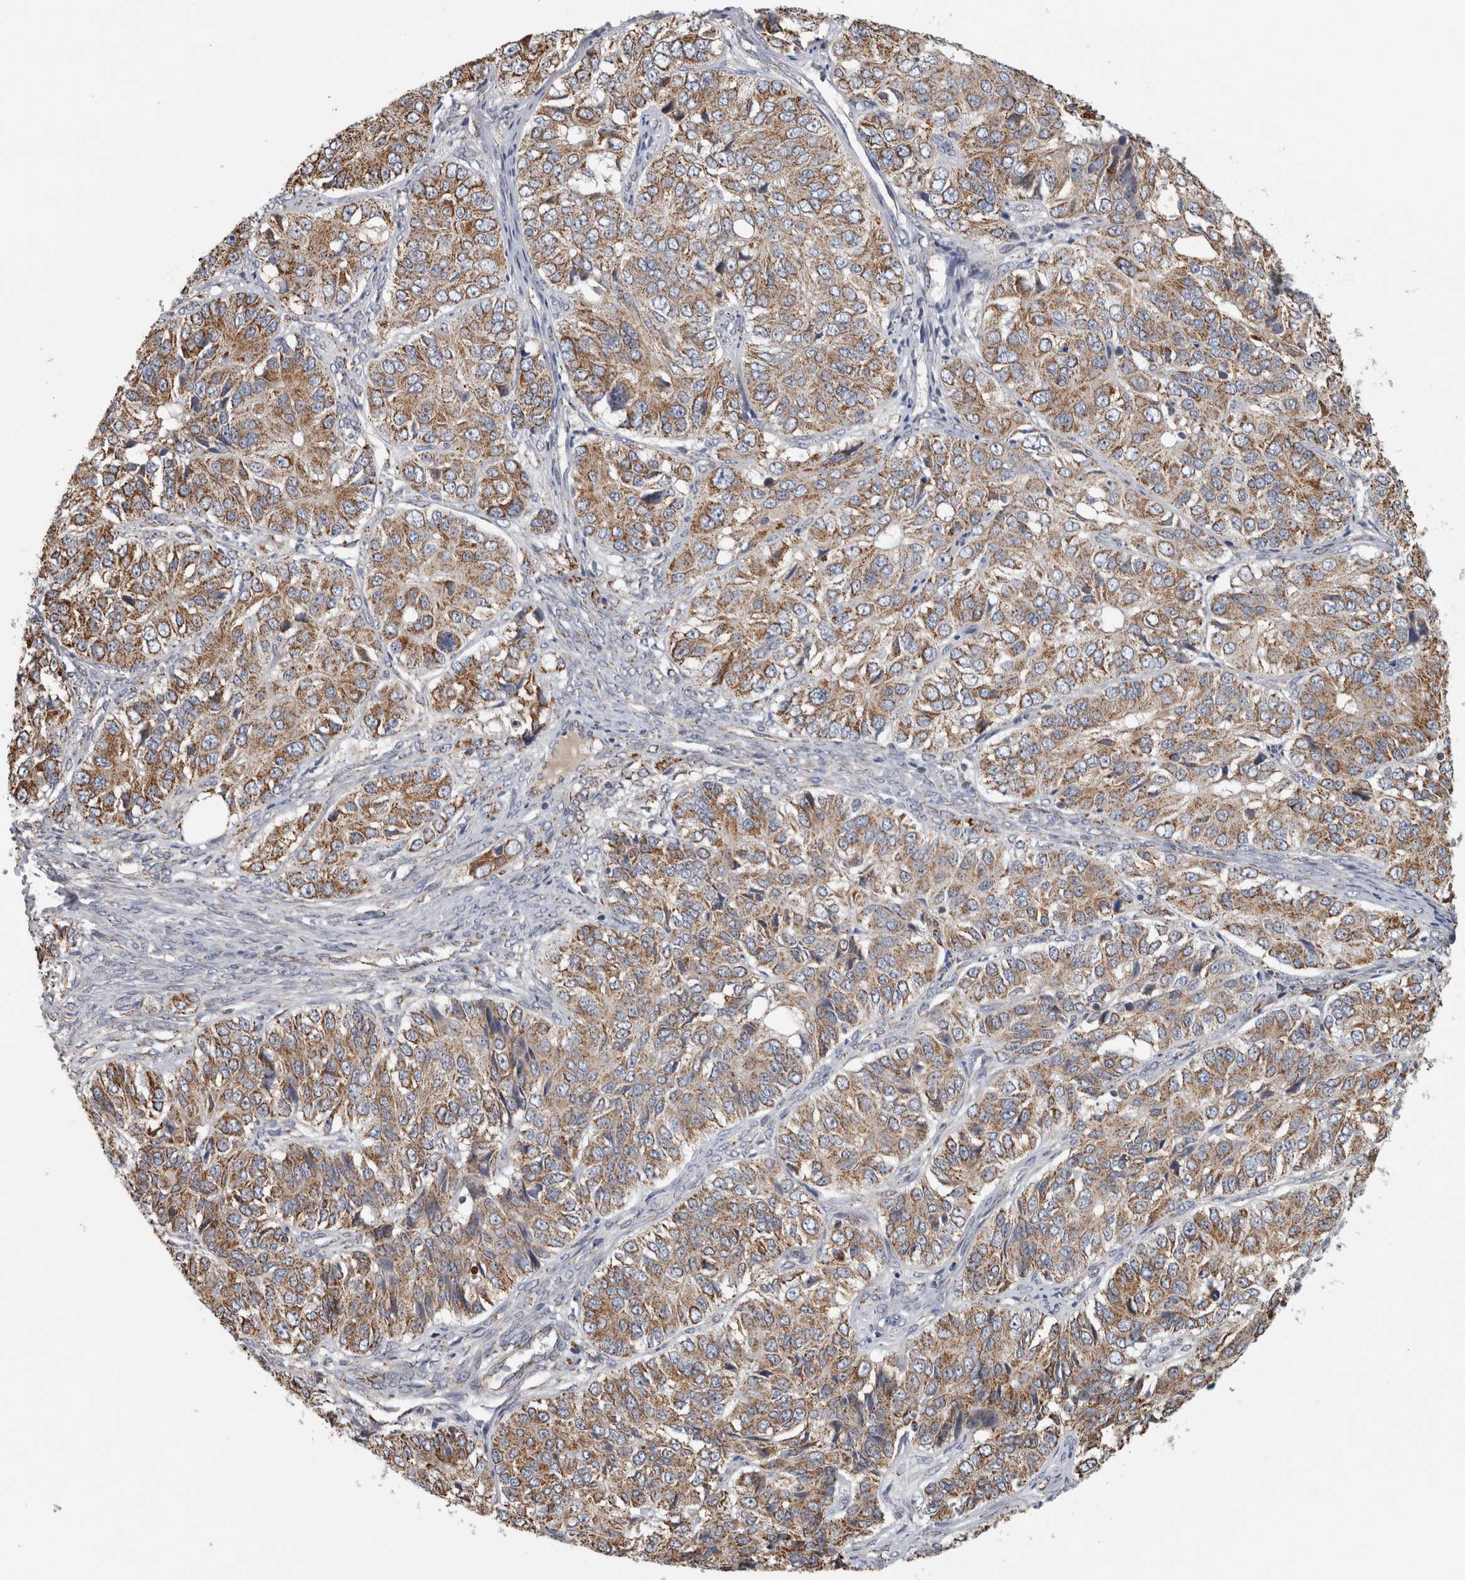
{"staining": {"intensity": "moderate", "quantity": ">75%", "location": "cytoplasmic/membranous"}, "tissue": "ovarian cancer", "cell_type": "Tumor cells", "image_type": "cancer", "snomed": [{"axis": "morphology", "description": "Carcinoma, endometroid"}, {"axis": "topography", "description": "Ovary"}], "caption": "Ovarian cancer tissue demonstrates moderate cytoplasmic/membranous staining in approximately >75% of tumor cells, visualized by immunohistochemistry. The protein is stained brown, and the nuclei are stained in blue (DAB IHC with brightfield microscopy, high magnification).", "gene": "ST8SIA1", "patient": {"sex": "female", "age": 51}}